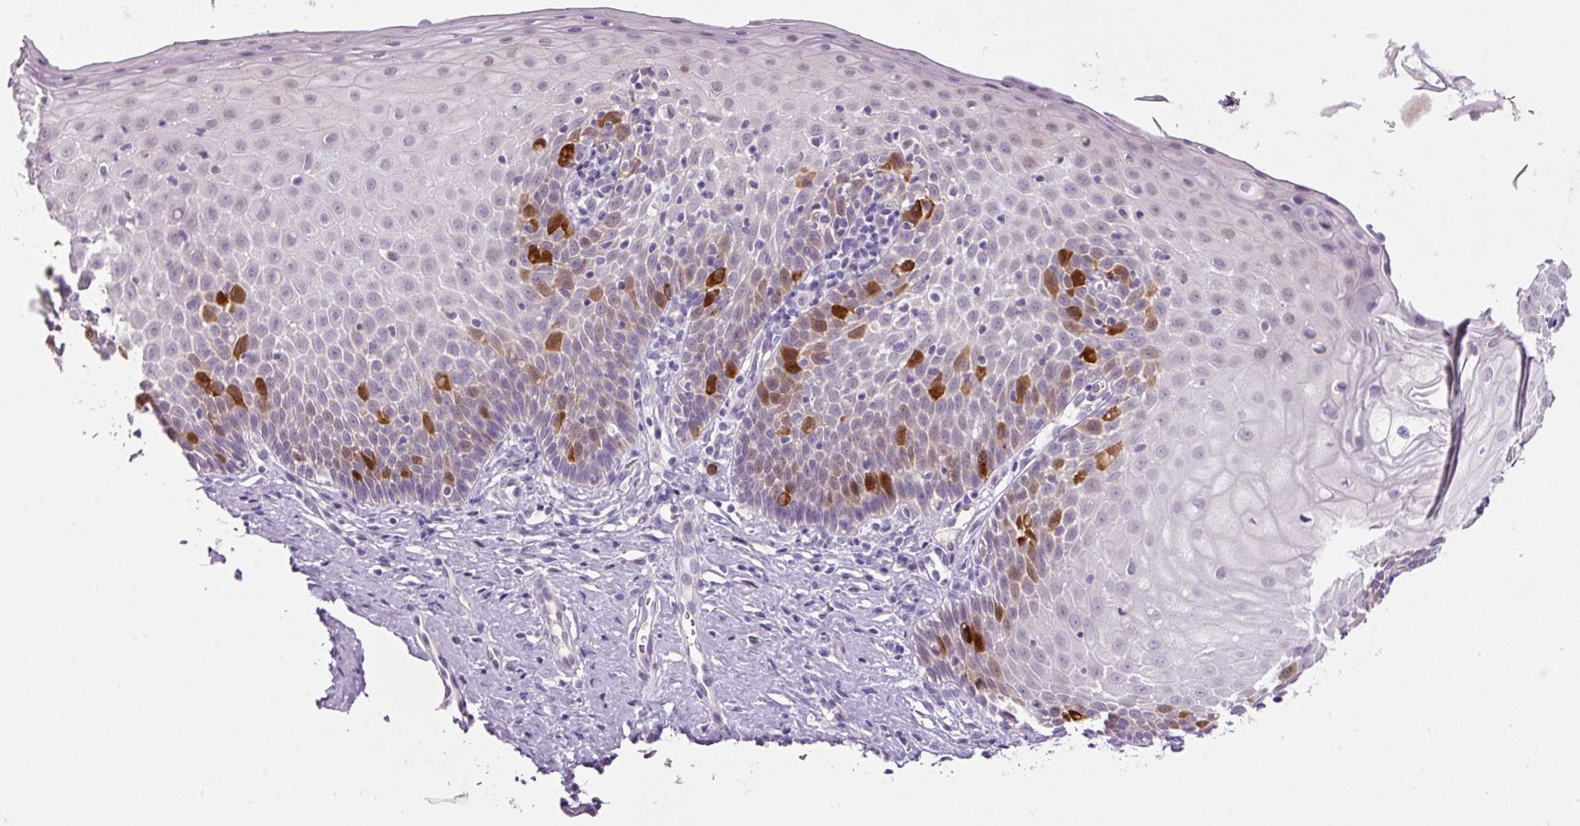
{"staining": {"intensity": "negative", "quantity": "none", "location": "none"}, "tissue": "cervix", "cell_type": "Glandular cells", "image_type": "normal", "snomed": [{"axis": "morphology", "description": "Normal tissue, NOS"}, {"axis": "topography", "description": "Cervix"}], "caption": "DAB (3,3'-diaminobenzidine) immunohistochemical staining of normal cervix reveals no significant expression in glandular cells.", "gene": "KPNA2", "patient": {"sex": "female", "age": 36}}